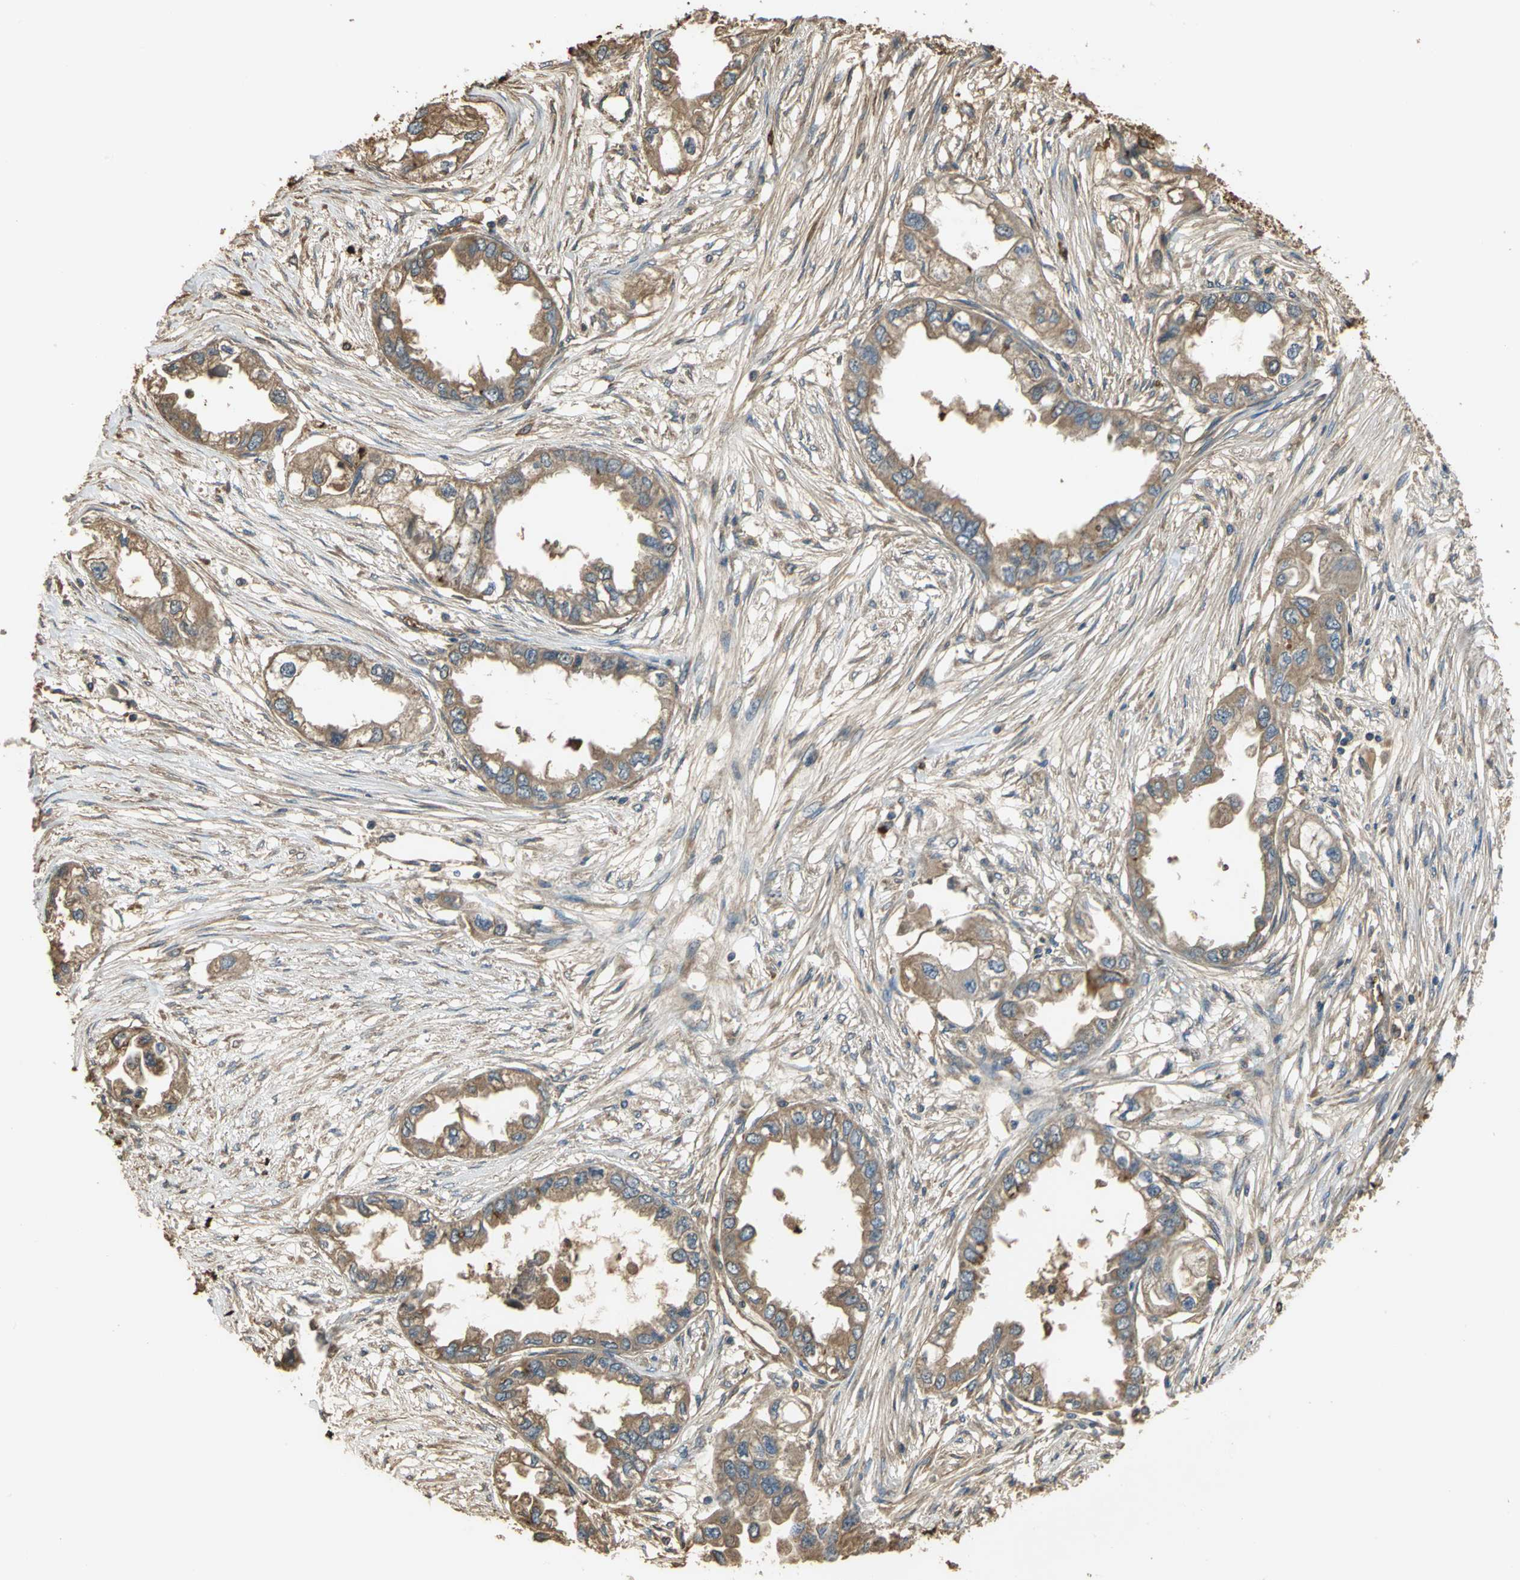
{"staining": {"intensity": "moderate", "quantity": ">75%", "location": "cytoplasmic/membranous"}, "tissue": "endometrial cancer", "cell_type": "Tumor cells", "image_type": "cancer", "snomed": [{"axis": "morphology", "description": "Adenocarcinoma, NOS"}, {"axis": "topography", "description": "Endometrium"}], "caption": "Endometrial cancer (adenocarcinoma) stained with a protein marker displays moderate staining in tumor cells.", "gene": "TREM1", "patient": {"sex": "female", "age": 67}}